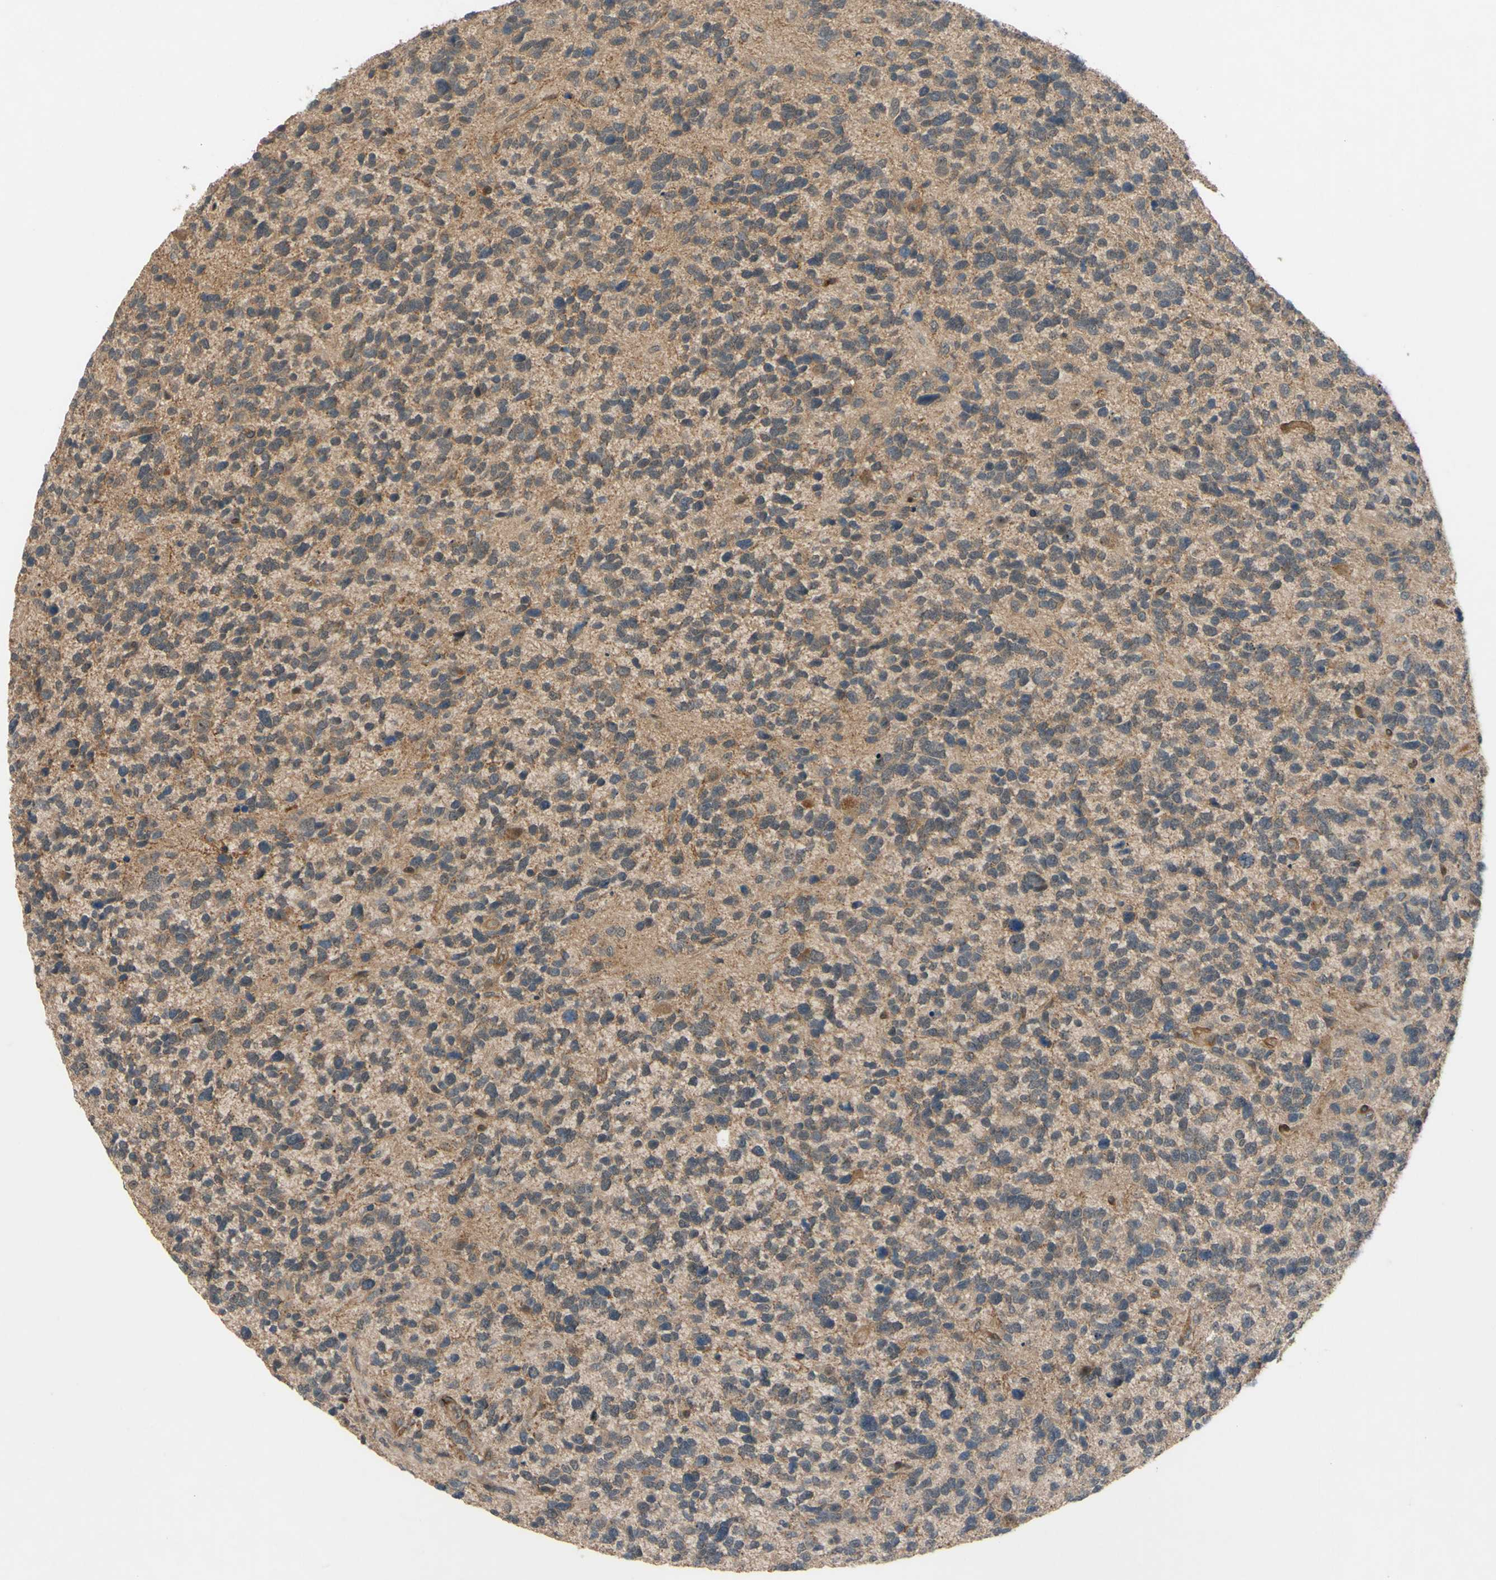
{"staining": {"intensity": "weak", "quantity": ">75%", "location": "cytoplasmic/membranous"}, "tissue": "glioma", "cell_type": "Tumor cells", "image_type": "cancer", "snomed": [{"axis": "morphology", "description": "Glioma, malignant, High grade"}, {"axis": "topography", "description": "Brain"}], "caption": "IHC staining of glioma, which displays low levels of weak cytoplasmic/membranous expression in about >75% of tumor cells indicating weak cytoplasmic/membranous protein staining. The staining was performed using DAB (brown) for protein detection and nuclei were counterstained in hematoxylin (blue).", "gene": "ALK", "patient": {"sex": "female", "age": 58}}